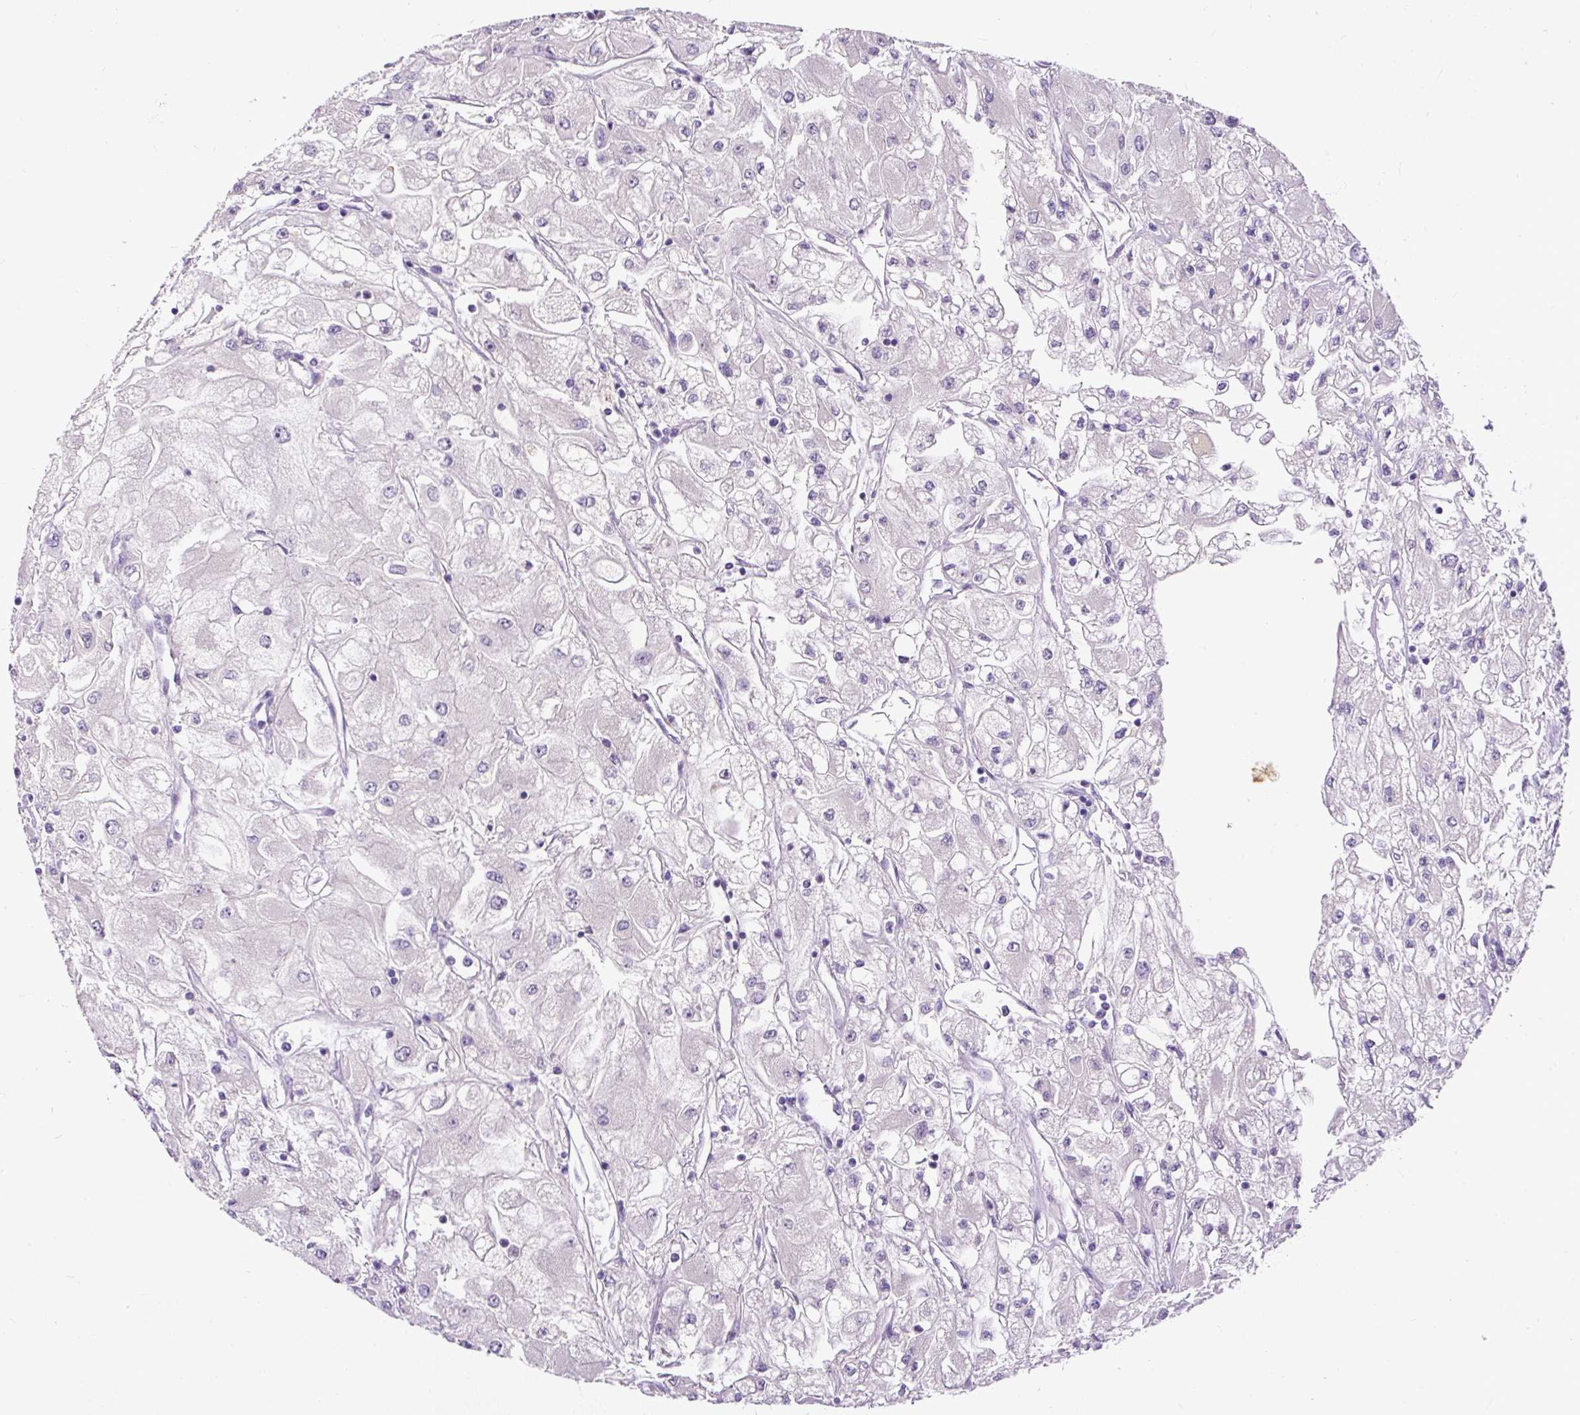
{"staining": {"intensity": "negative", "quantity": "none", "location": "none"}, "tissue": "renal cancer", "cell_type": "Tumor cells", "image_type": "cancer", "snomed": [{"axis": "morphology", "description": "Adenocarcinoma, NOS"}, {"axis": "topography", "description": "Kidney"}], "caption": "DAB immunohistochemical staining of renal cancer (adenocarcinoma) shows no significant positivity in tumor cells.", "gene": "KRTAP20-3", "patient": {"sex": "male", "age": 80}}